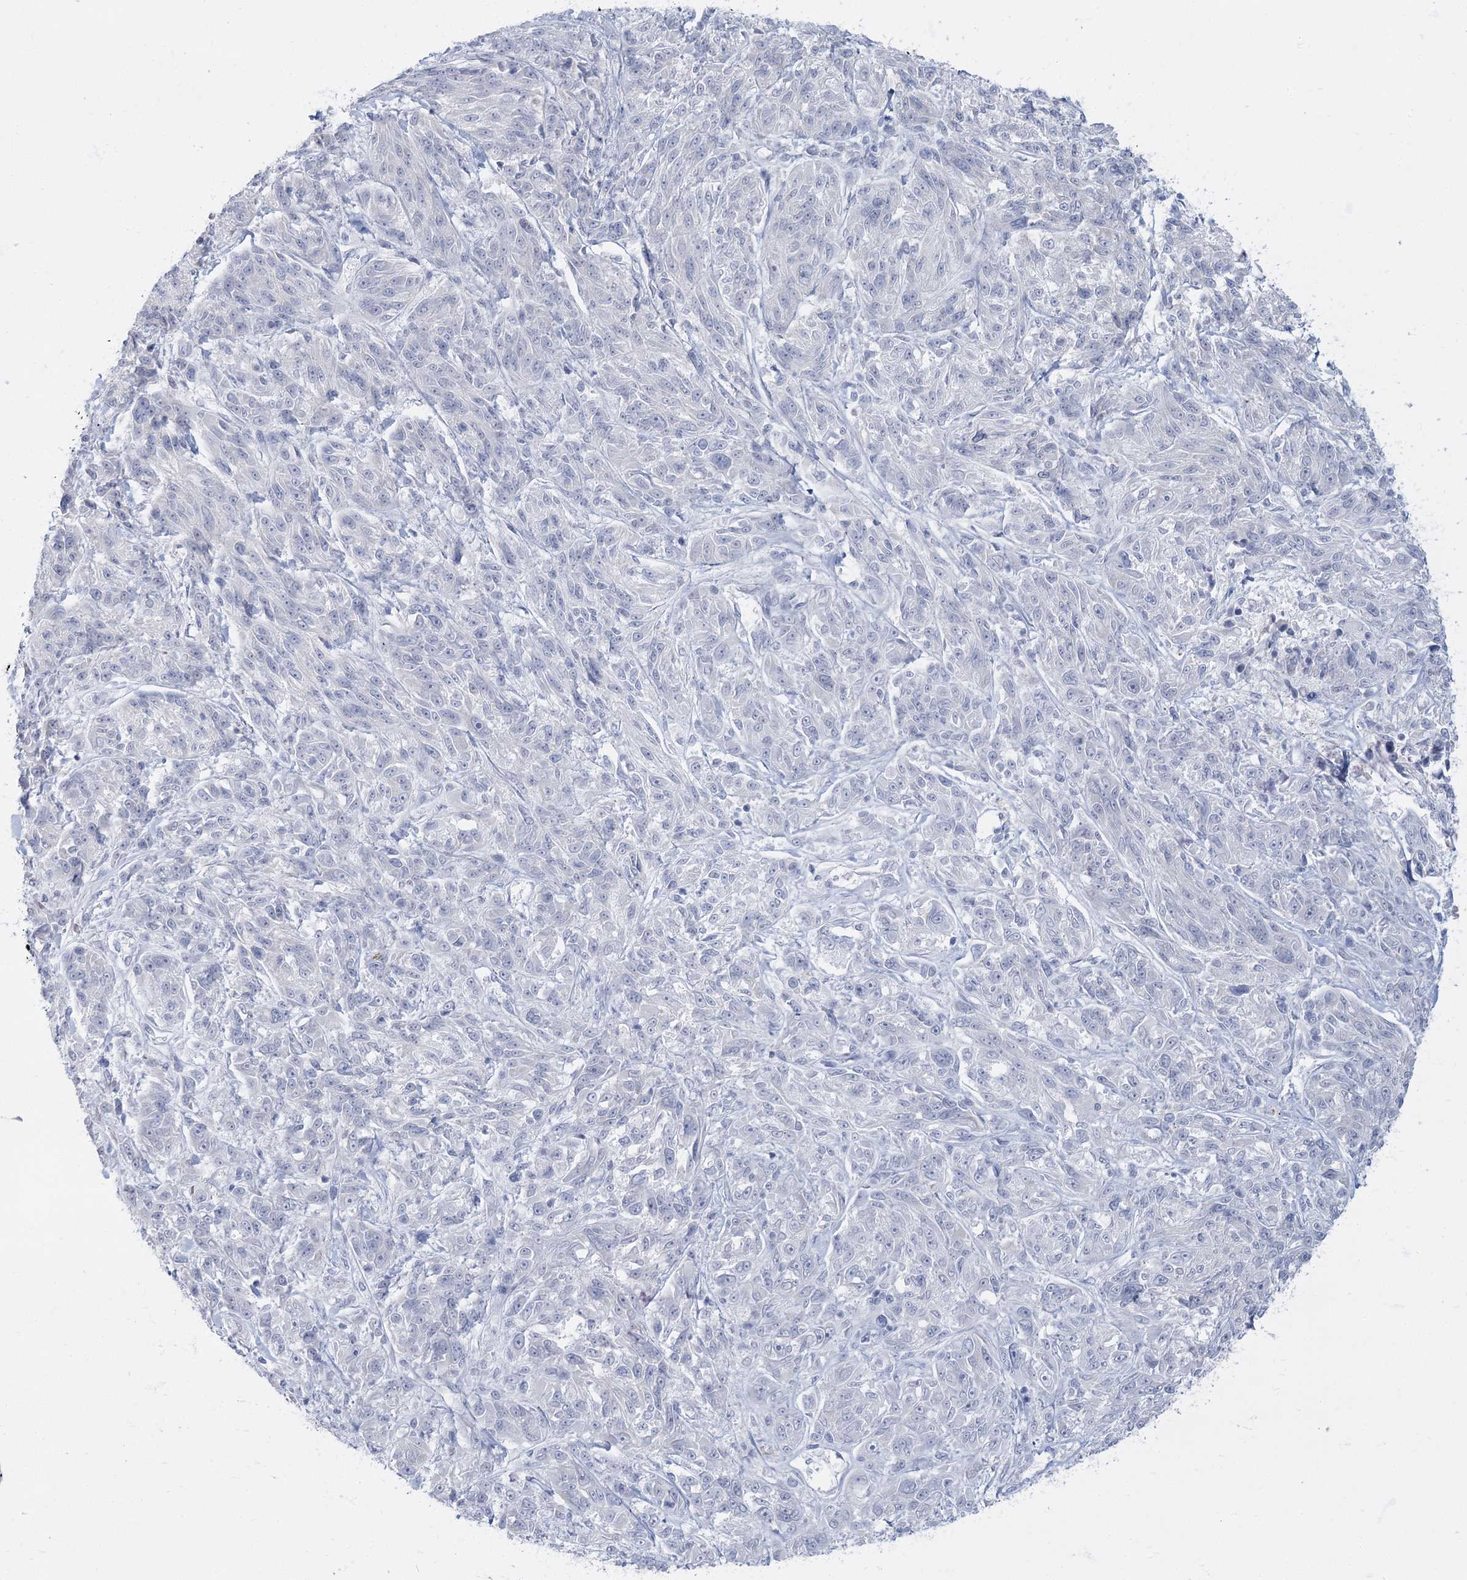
{"staining": {"intensity": "negative", "quantity": "none", "location": "none"}, "tissue": "melanoma", "cell_type": "Tumor cells", "image_type": "cancer", "snomed": [{"axis": "morphology", "description": "Malignant melanoma, NOS"}, {"axis": "topography", "description": "Skin"}], "caption": "A high-resolution histopathology image shows immunohistochemistry (IHC) staining of malignant melanoma, which demonstrates no significant expression in tumor cells.", "gene": "FAM110C", "patient": {"sex": "male", "age": 53}}